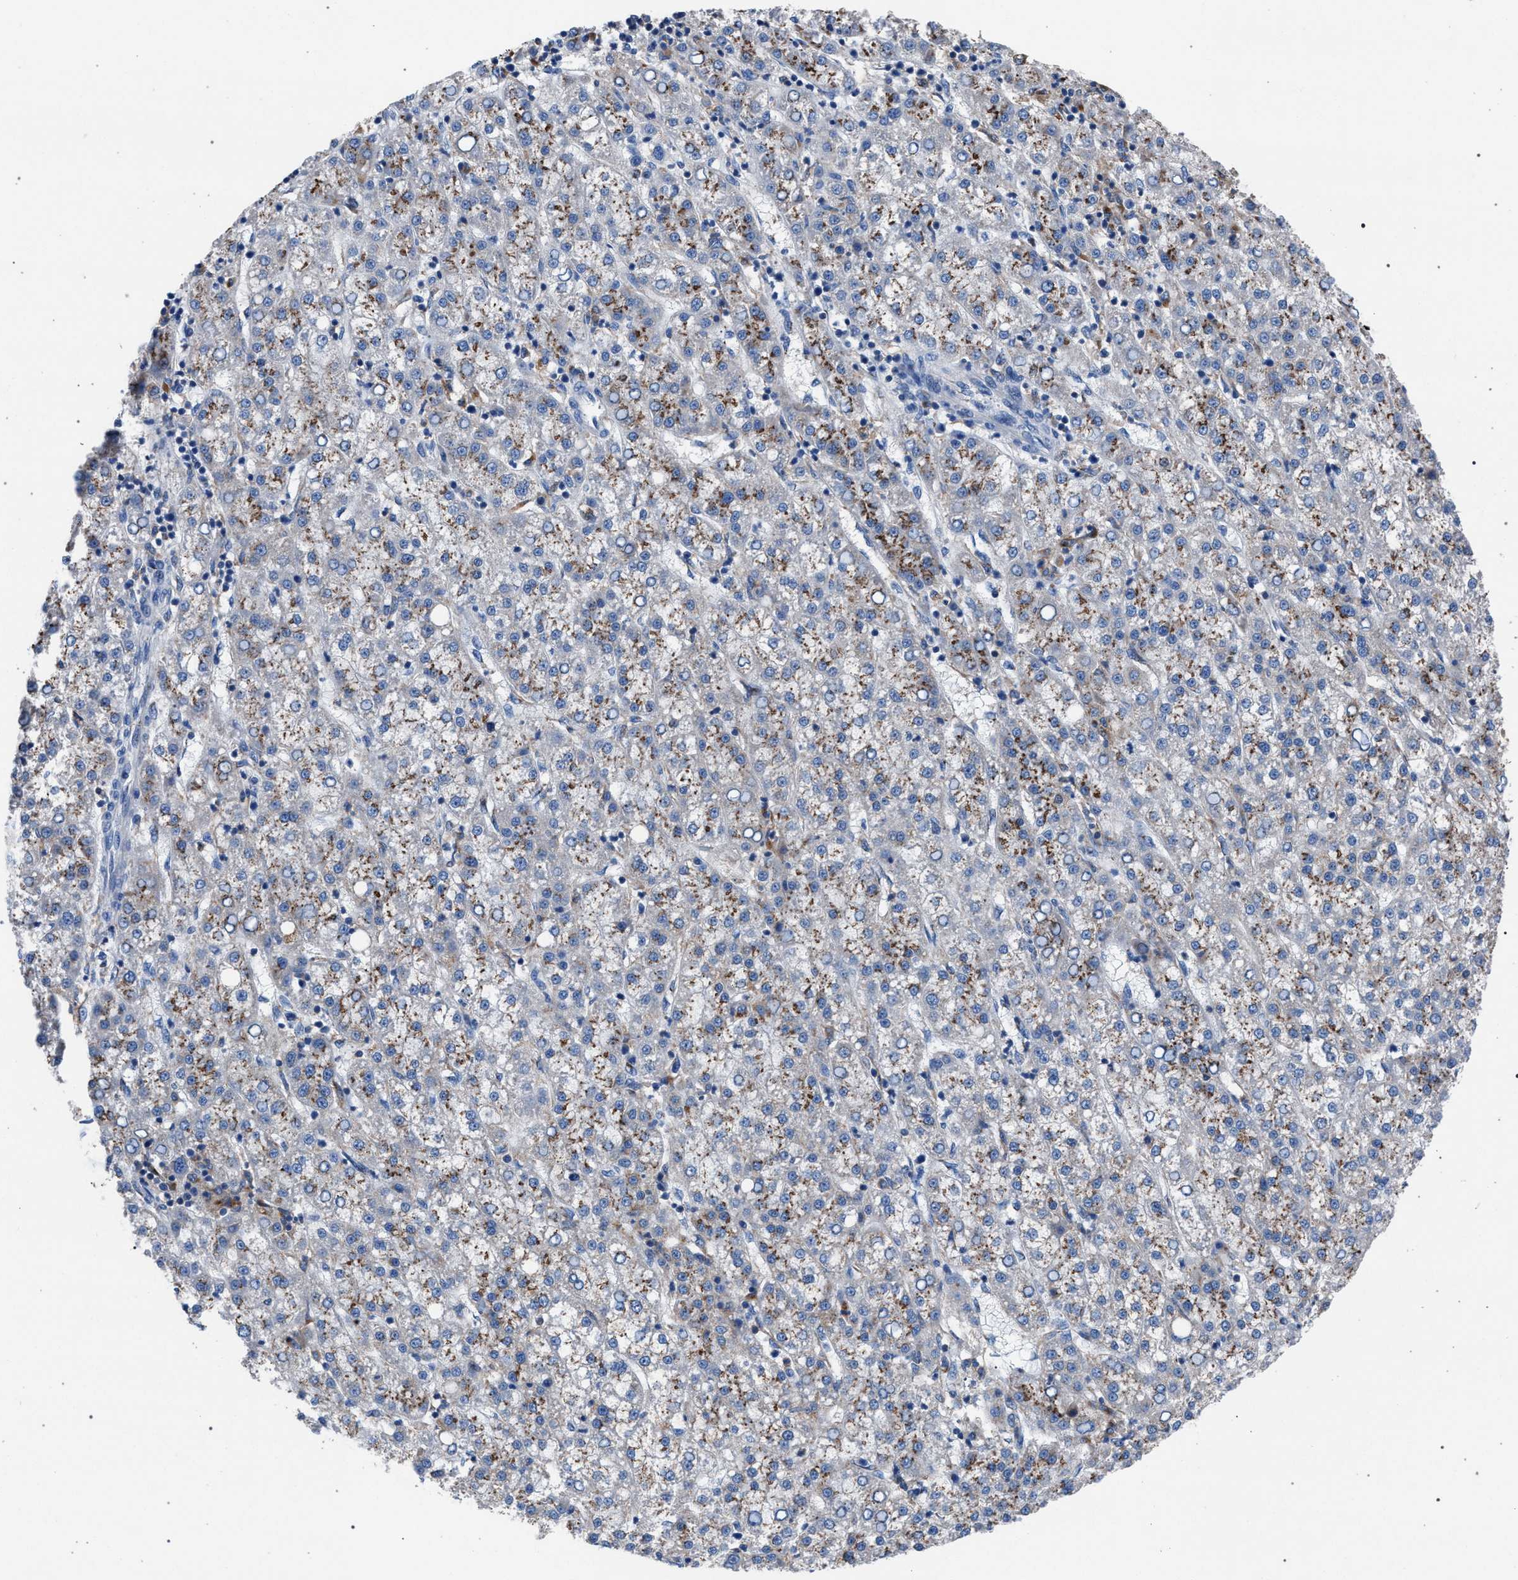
{"staining": {"intensity": "moderate", "quantity": ">75%", "location": "cytoplasmic/membranous"}, "tissue": "liver cancer", "cell_type": "Tumor cells", "image_type": "cancer", "snomed": [{"axis": "morphology", "description": "Carcinoma, Hepatocellular, NOS"}, {"axis": "topography", "description": "Liver"}], "caption": "A brown stain highlights moderate cytoplasmic/membranous expression of a protein in human liver hepatocellular carcinoma tumor cells.", "gene": "ATP6V0A1", "patient": {"sex": "female", "age": 58}}